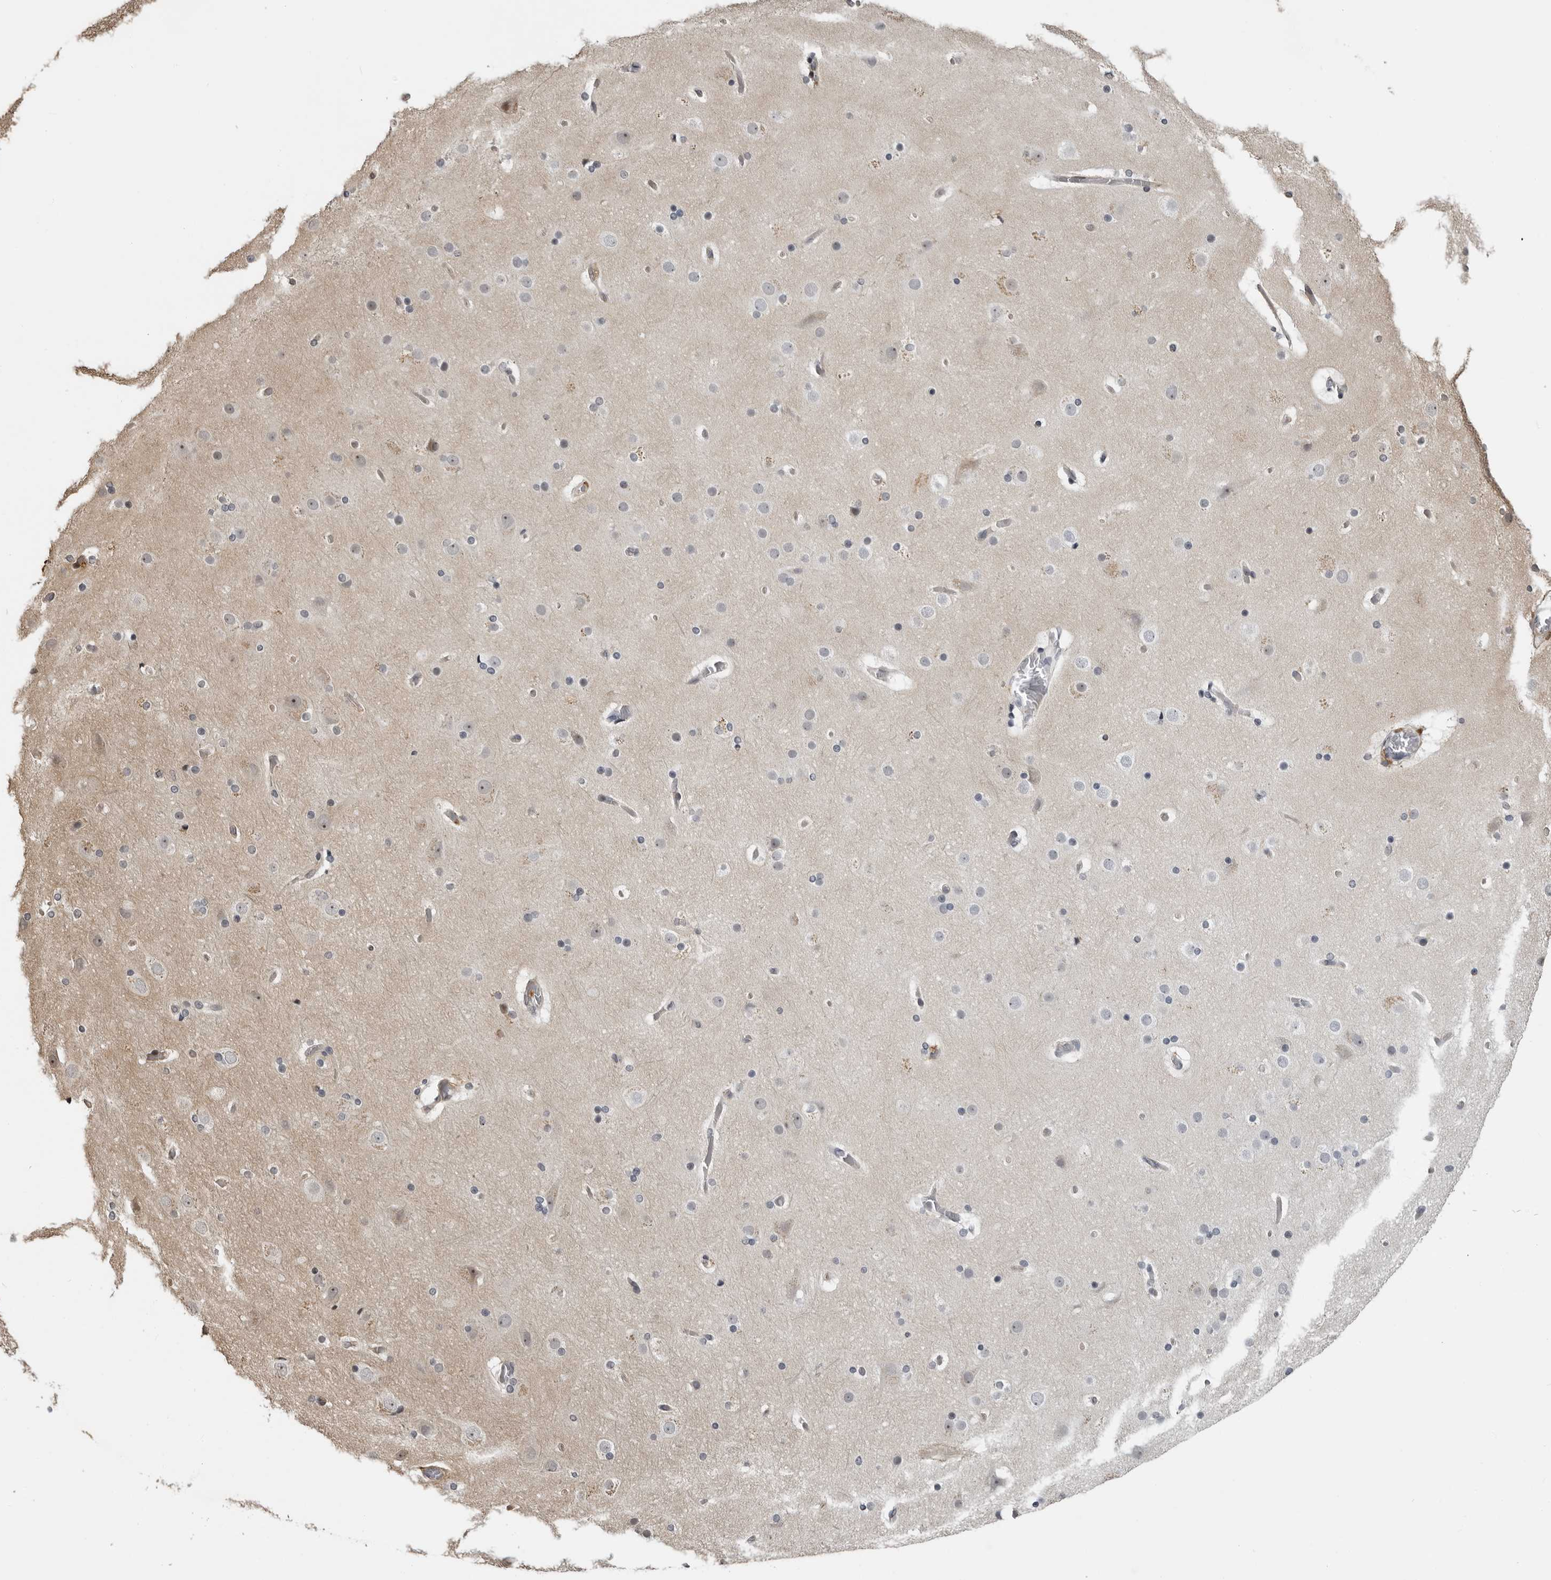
{"staining": {"intensity": "negative", "quantity": "none", "location": "none"}, "tissue": "cerebral cortex", "cell_type": "Endothelial cells", "image_type": "normal", "snomed": [{"axis": "morphology", "description": "Normal tissue, NOS"}, {"axis": "topography", "description": "Cerebral cortex"}], "caption": "Immunohistochemistry (IHC) histopathology image of unremarkable human cerebral cortex stained for a protein (brown), which demonstrates no positivity in endothelial cells.", "gene": "PRRX2", "patient": {"sex": "male", "age": 57}}